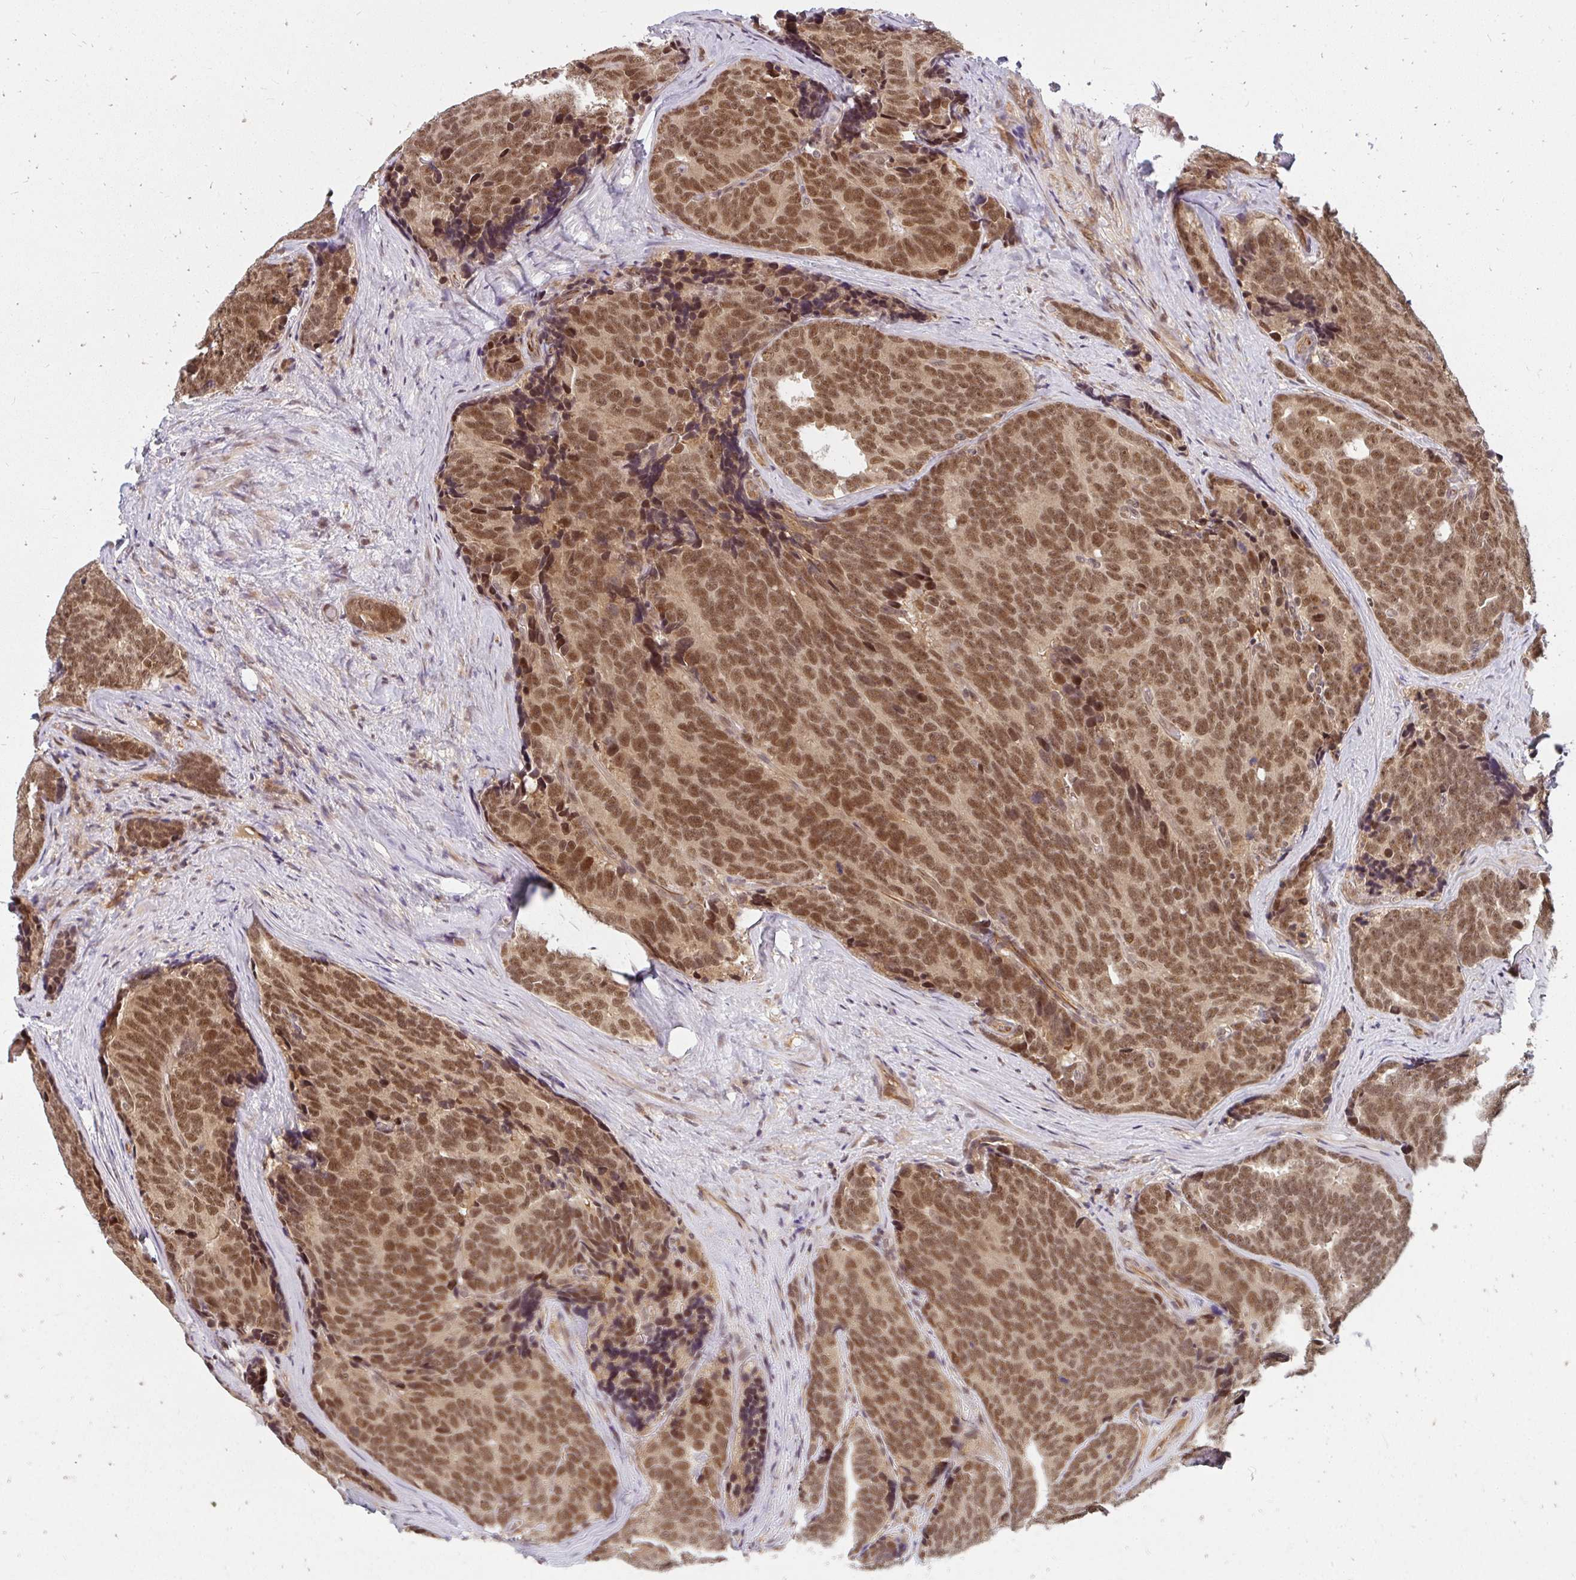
{"staining": {"intensity": "moderate", "quantity": ">75%", "location": "nuclear"}, "tissue": "prostate cancer", "cell_type": "Tumor cells", "image_type": "cancer", "snomed": [{"axis": "morphology", "description": "Adenocarcinoma, Low grade"}, {"axis": "topography", "description": "Prostate"}], "caption": "Prostate cancer tissue shows moderate nuclear expression in approximately >75% of tumor cells", "gene": "GTF3C6", "patient": {"sex": "male", "age": 62}}